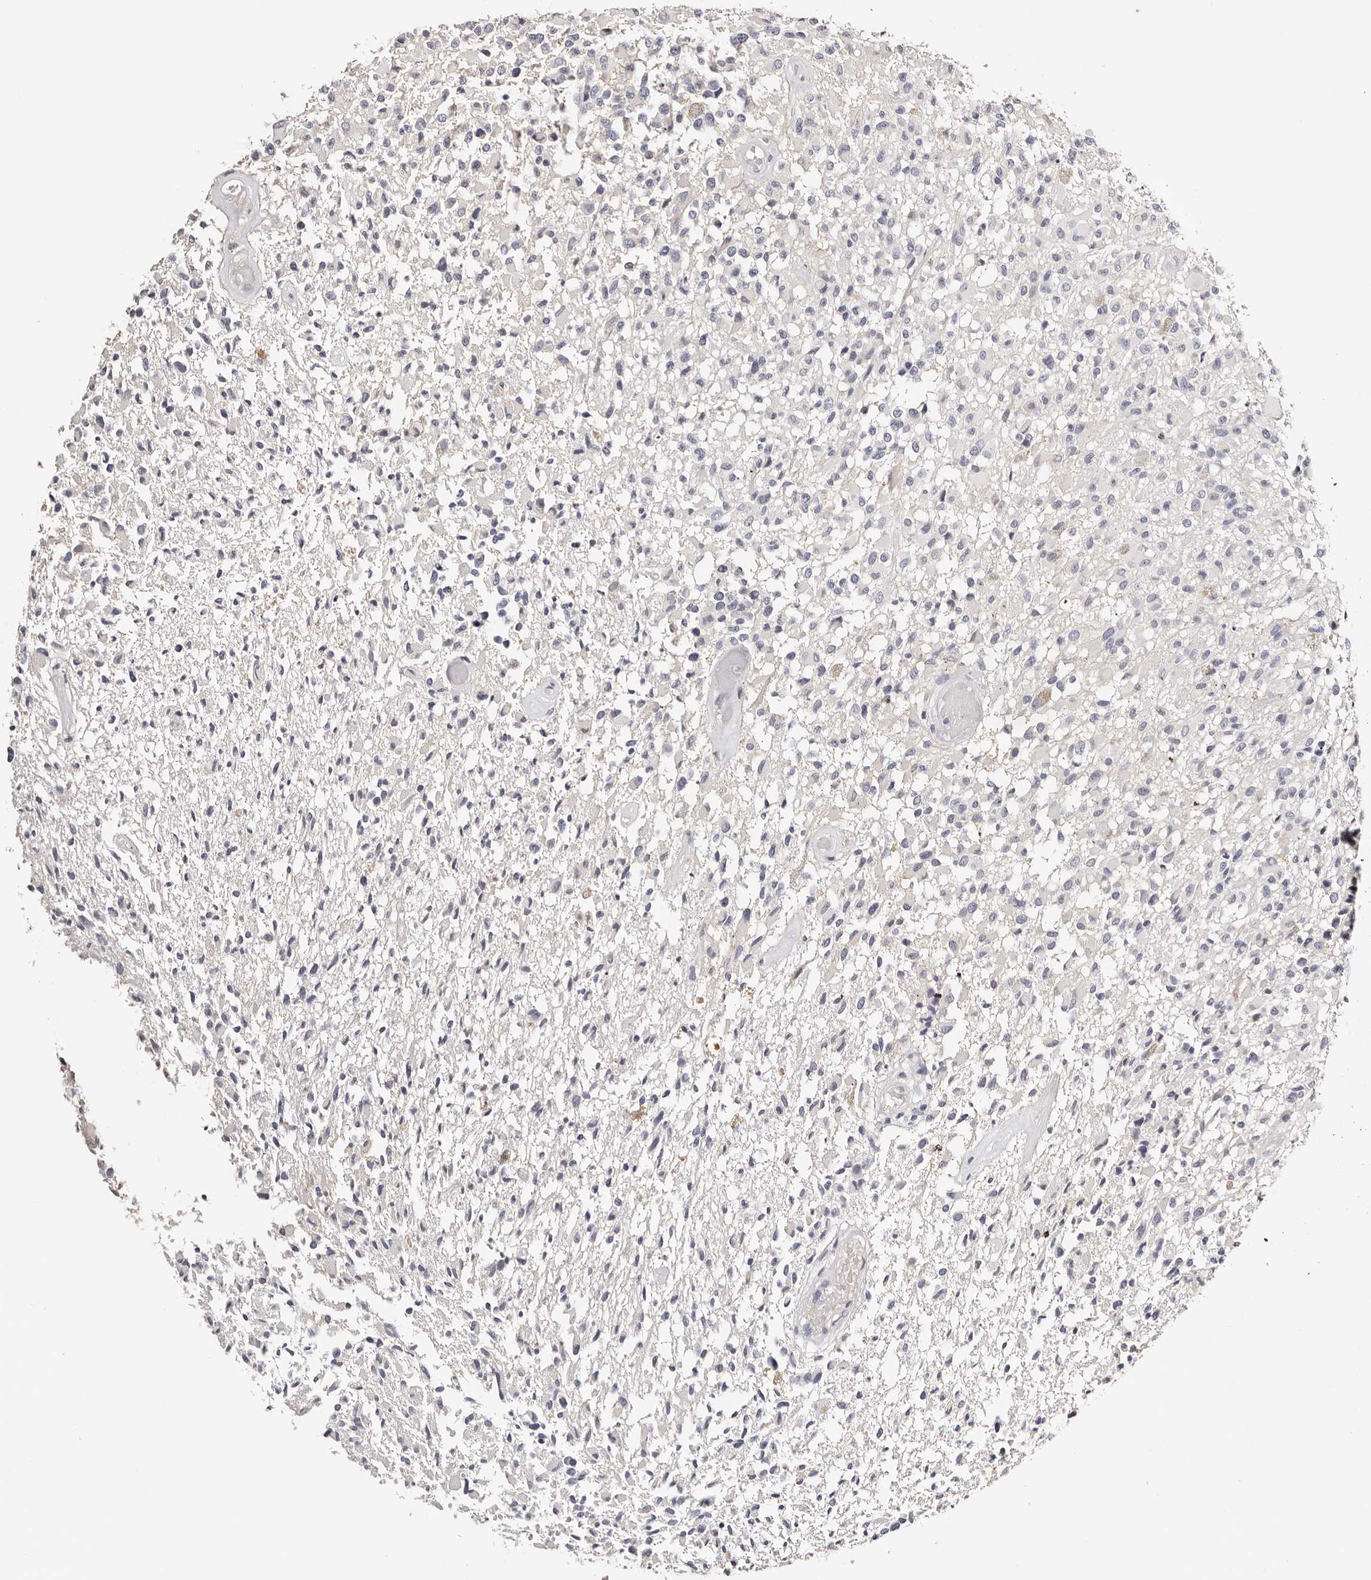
{"staining": {"intensity": "negative", "quantity": "none", "location": "none"}, "tissue": "glioma", "cell_type": "Tumor cells", "image_type": "cancer", "snomed": [{"axis": "morphology", "description": "Glioma, malignant, High grade"}, {"axis": "morphology", "description": "Glioblastoma, NOS"}, {"axis": "topography", "description": "Brain"}], "caption": "High power microscopy micrograph of an IHC photomicrograph of glioma, revealing no significant staining in tumor cells.", "gene": "ROM1", "patient": {"sex": "male", "age": 60}}